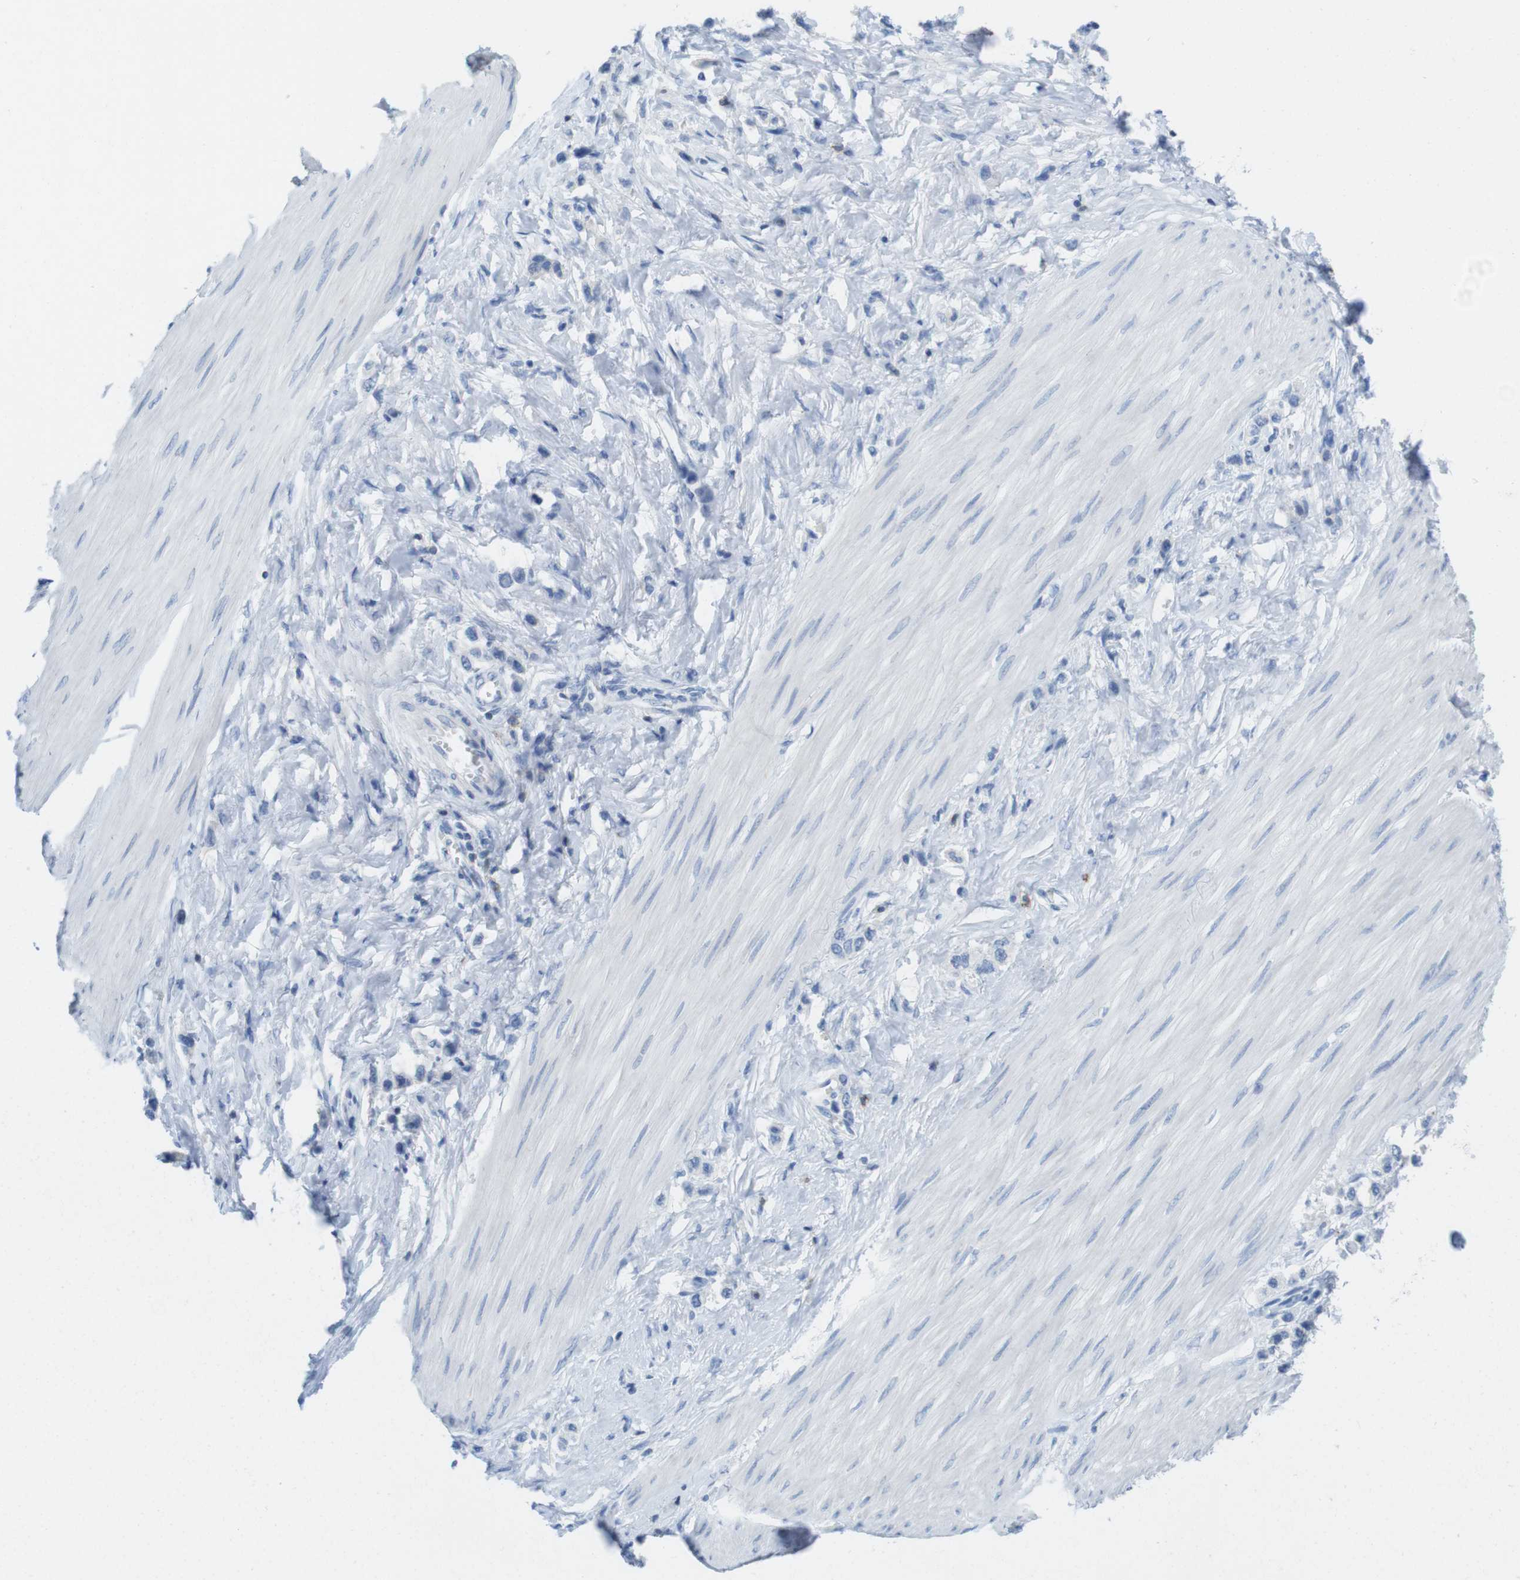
{"staining": {"intensity": "negative", "quantity": "none", "location": "none"}, "tissue": "stomach cancer", "cell_type": "Tumor cells", "image_type": "cancer", "snomed": [{"axis": "morphology", "description": "Adenocarcinoma, NOS"}, {"axis": "topography", "description": "Stomach"}], "caption": "A micrograph of adenocarcinoma (stomach) stained for a protein exhibits no brown staining in tumor cells. The staining is performed using DAB brown chromogen with nuclei counter-stained in using hematoxylin.", "gene": "CD5", "patient": {"sex": "female", "age": 65}}